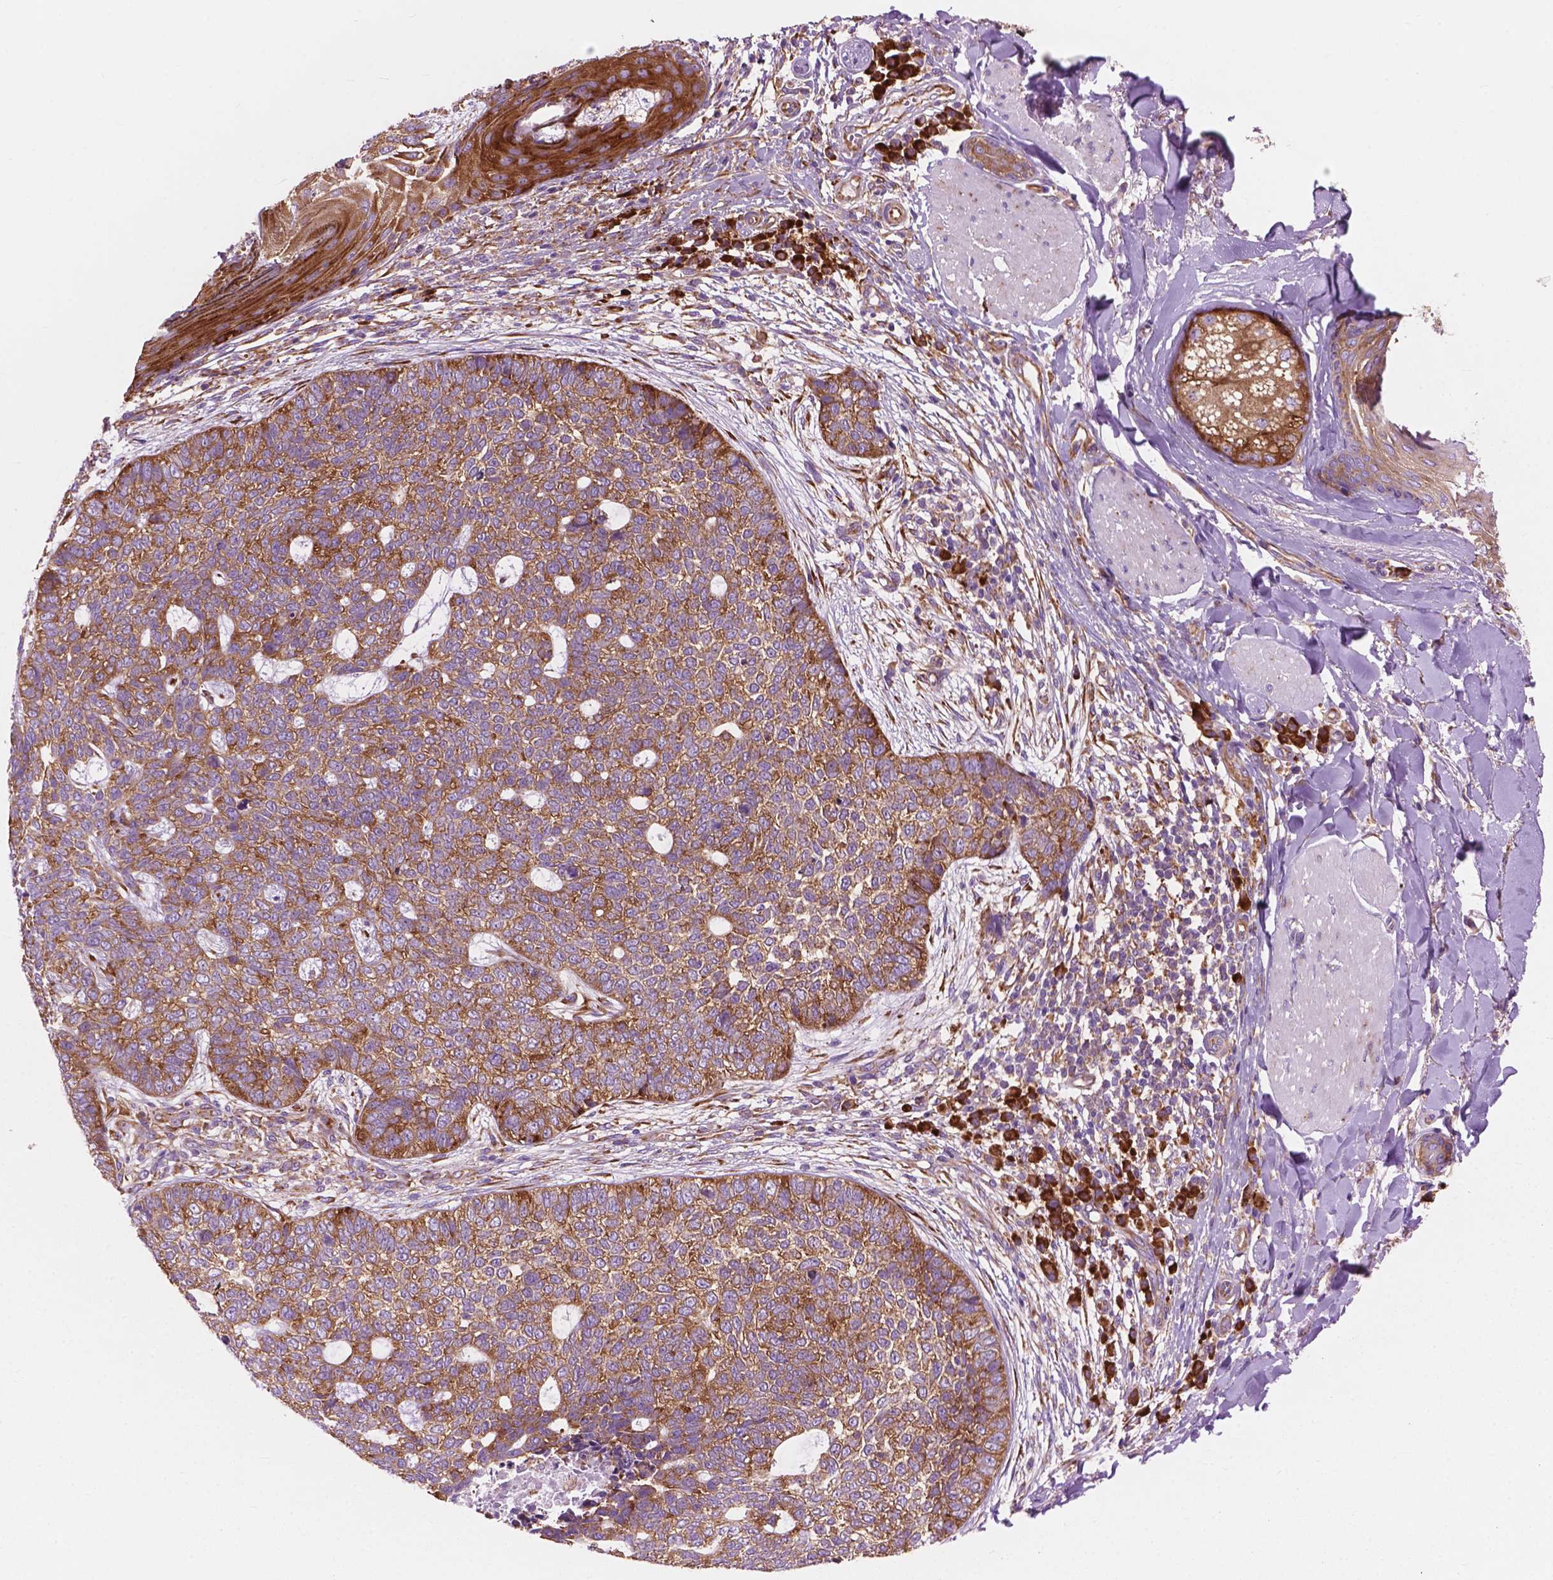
{"staining": {"intensity": "moderate", "quantity": ">75%", "location": "cytoplasmic/membranous"}, "tissue": "skin cancer", "cell_type": "Tumor cells", "image_type": "cancer", "snomed": [{"axis": "morphology", "description": "Basal cell carcinoma"}, {"axis": "topography", "description": "Skin"}], "caption": "Brown immunohistochemical staining in human skin cancer (basal cell carcinoma) shows moderate cytoplasmic/membranous positivity in about >75% of tumor cells. (DAB (3,3'-diaminobenzidine) IHC with brightfield microscopy, high magnification).", "gene": "RPL37A", "patient": {"sex": "female", "age": 69}}